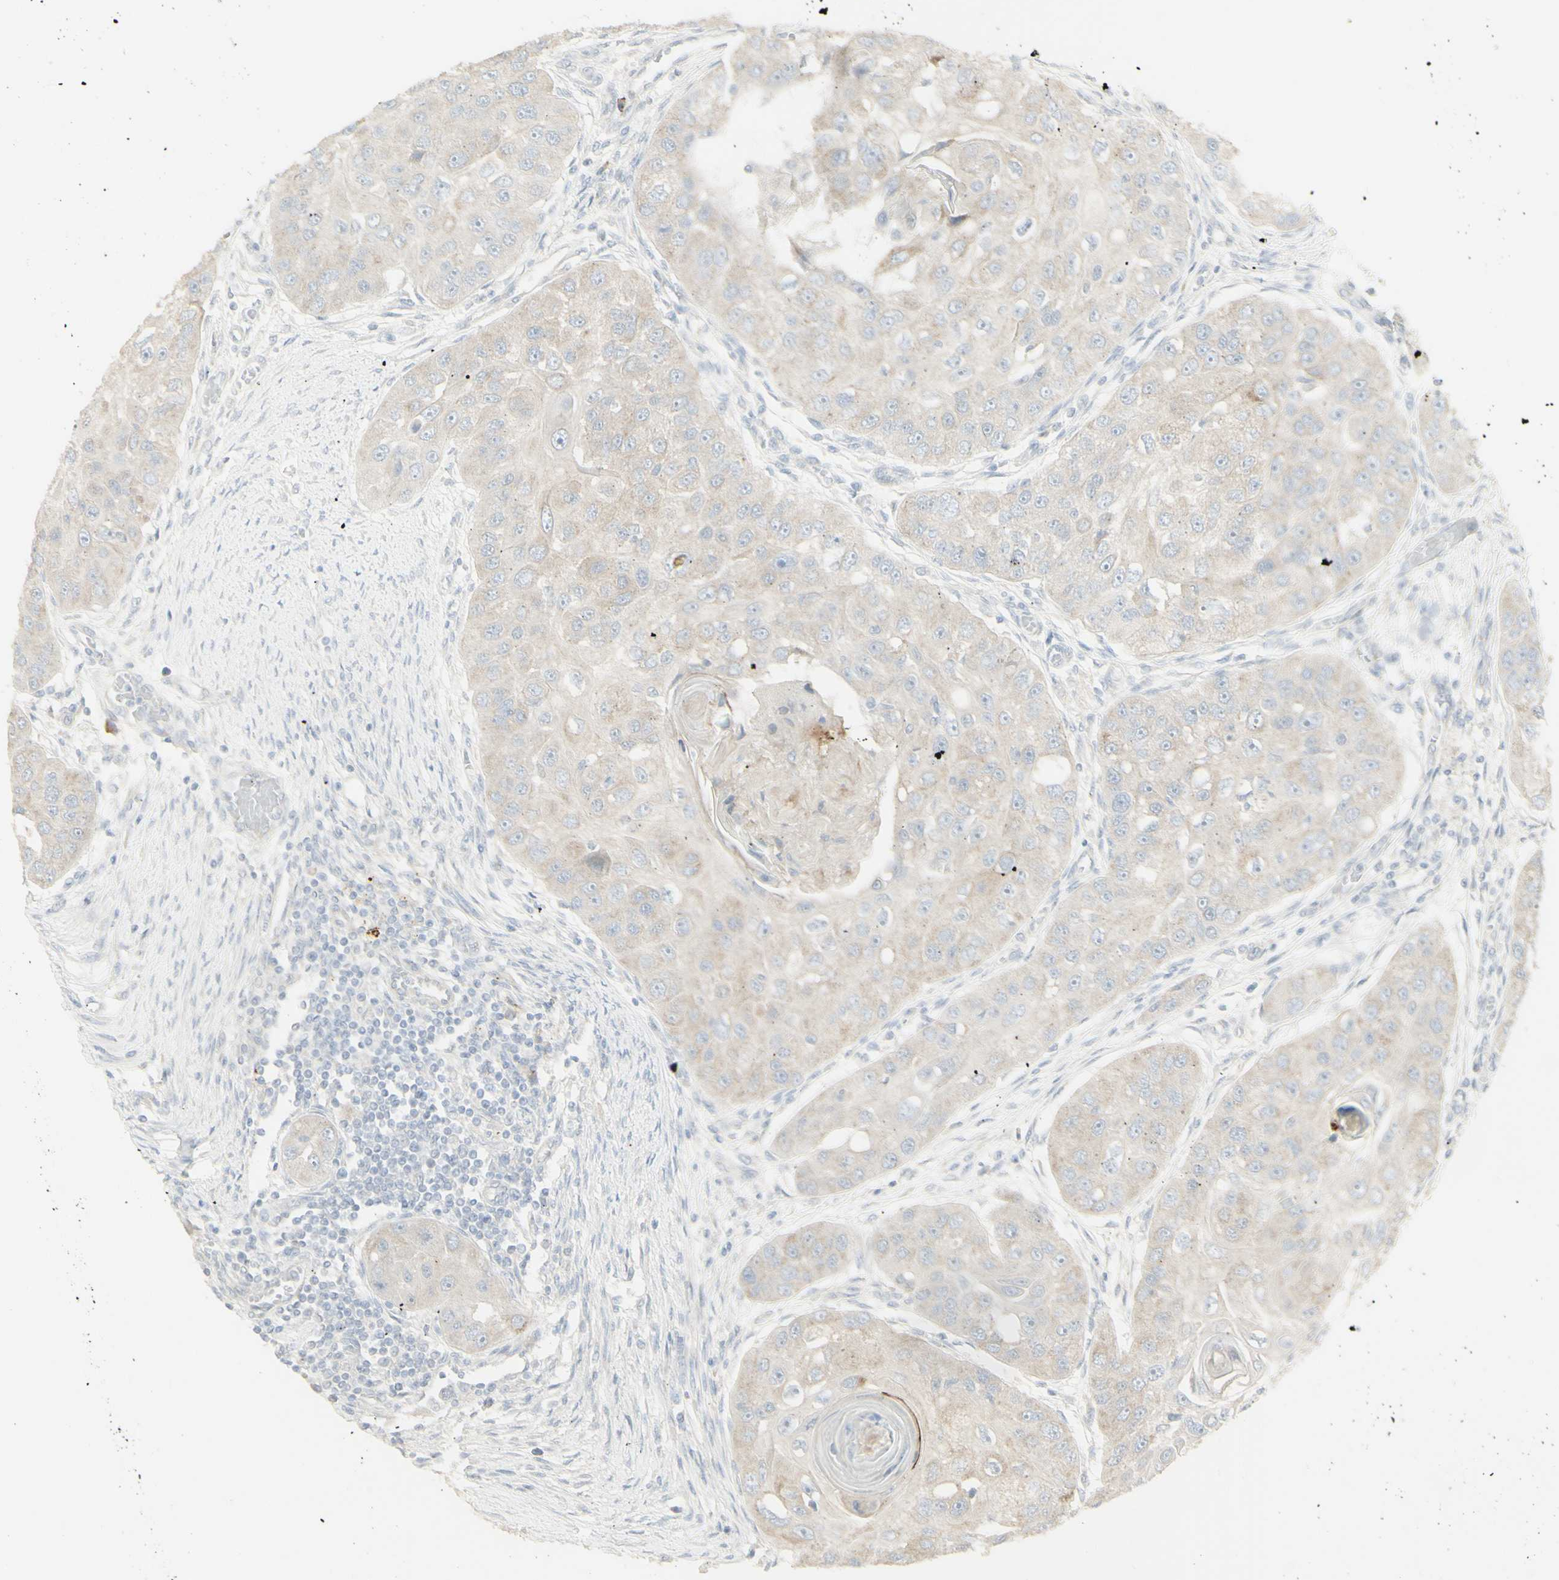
{"staining": {"intensity": "weak", "quantity": "<25%", "location": "cytoplasmic/membranous"}, "tissue": "head and neck cancer", "cell_type": "Tumor cells", "image_type": "cancer", "snomed": [{"axis": "morphology", "description": "Normal tissue, NOS"}, {"axis": "morphology", "description": "Squamous cell carcinoma, NOS"}, {"axis": "topography", "description": "Skeletal muscle"}, {"axis": "topography", "description": "Head-Neck"}], "caption": "Tumor cells show no significant protein staining in head and neck squamous cell carcinoma. (IHC, brightfield microscopy, high magnification).", "gene": "NDST4", "patient": {"sex": "male", "age": 51}}